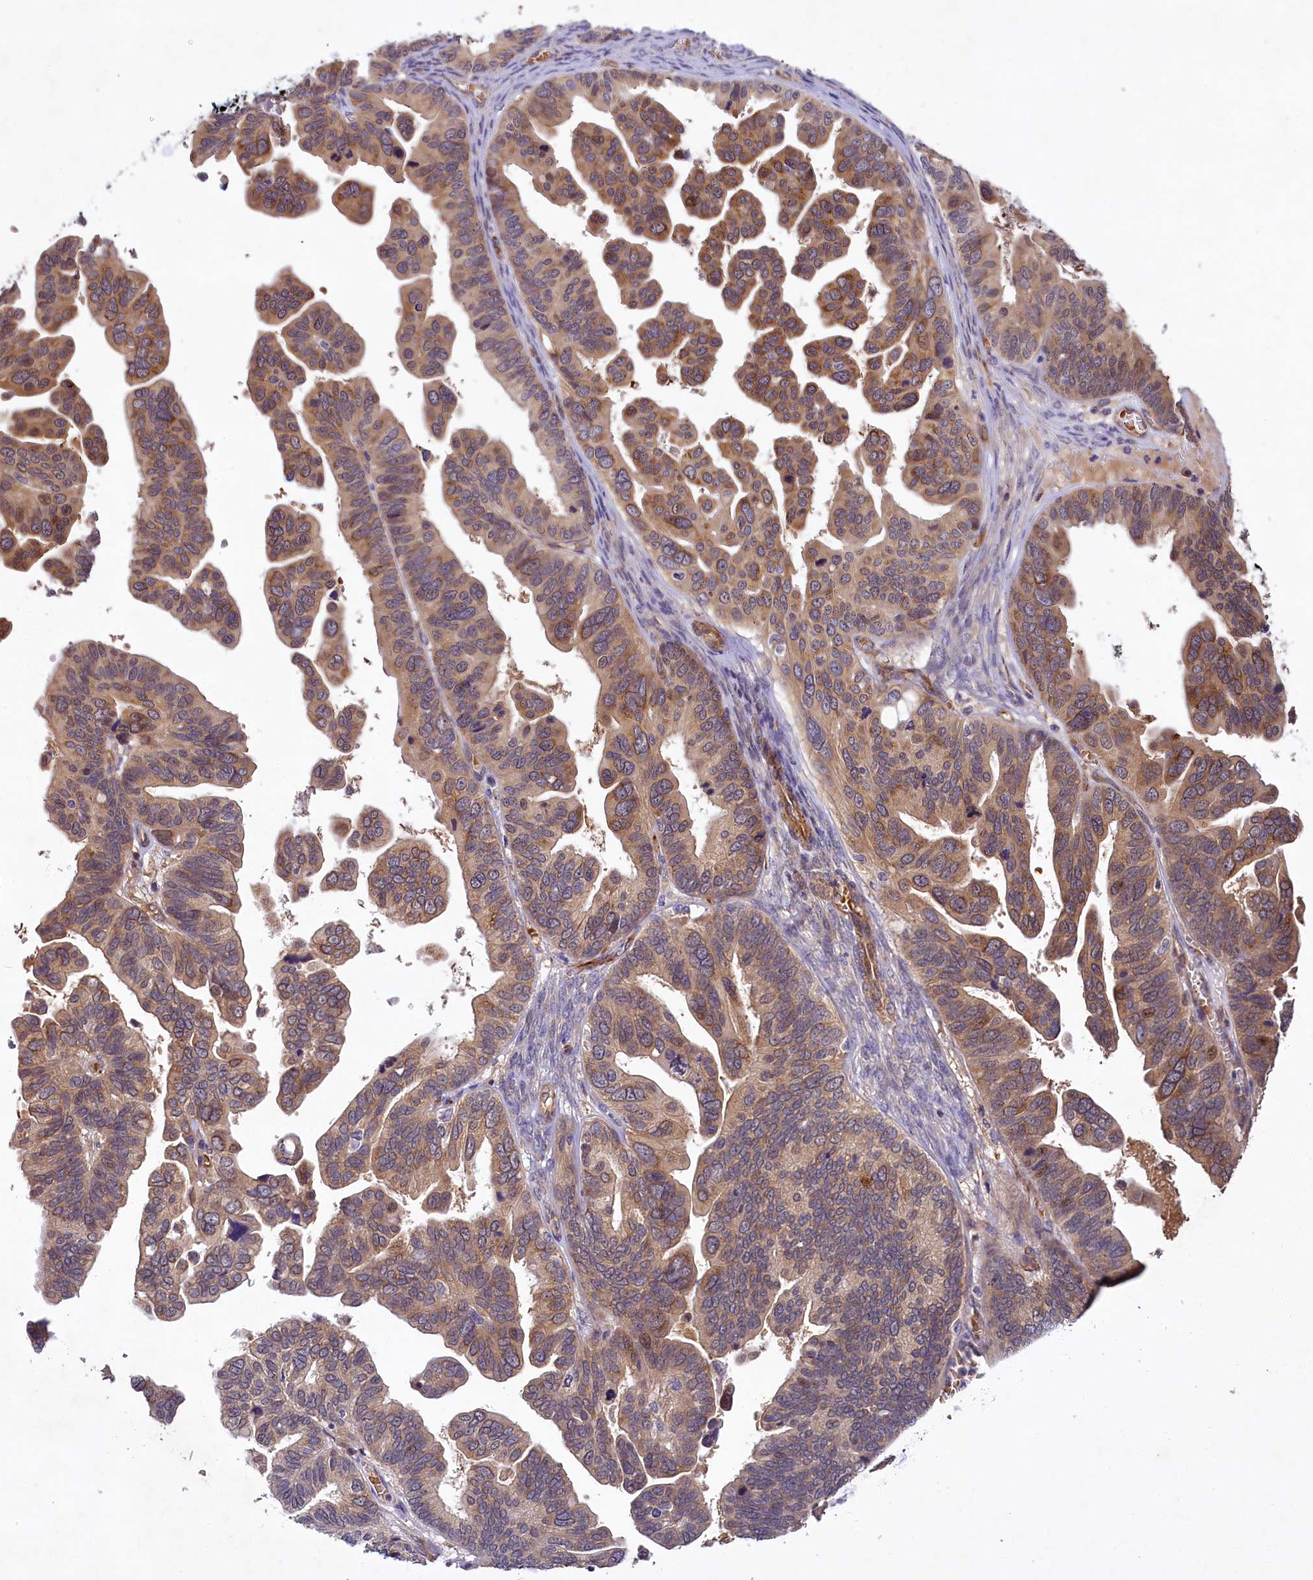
{"staining": {"intensity": "moderate", "quantity": ">75%", "location": "cytoplasmic/membranous"}, "tissue": "ovarian cancer", "cell_type": "Tumor cells", "image_type": "cancer", "snomed": [{"axis": "morphology", "description": "Cystadenocarcinoma, serous, NOS"}, {"axis": "topography", "description": "Ovary"}], "caption": "IHC (DAB (3,3'-diaminobenzidine)) staining of human serous cystadenocarcinoma (ovarian) reveals moderate cytoplasmic/membranous protein positivity in approximately >75% of tumor cells. The protein is shown in brown color, while the nuclei are stained blue.", "gene": "PKN2", "patient": {"sex": "female", "age": 56}}